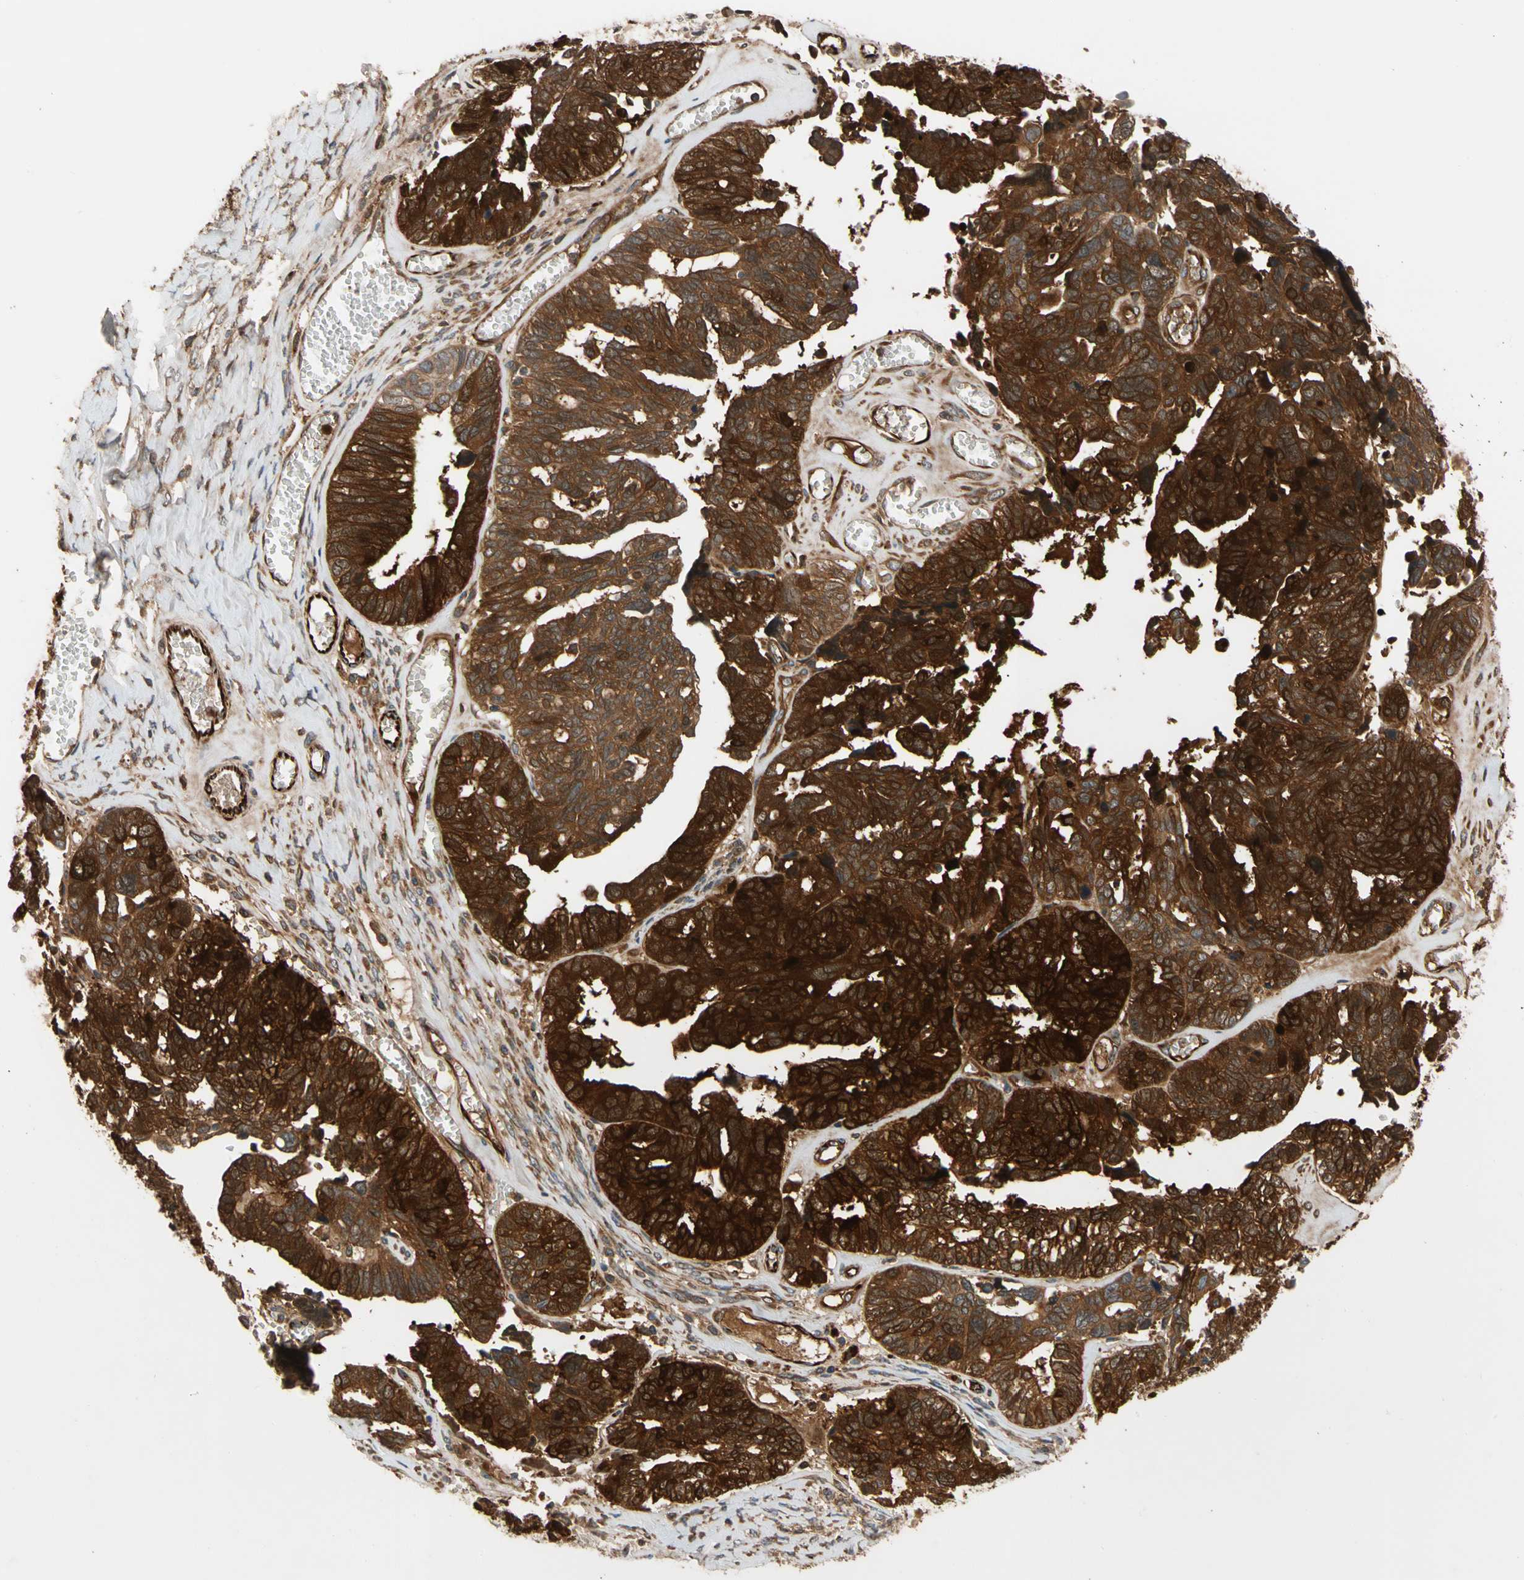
{"staining": {"intensity": "strong", "quantity": ">75%", "location": "cytoplasmic/membranous"}, "tissue": "ovarian cancer", "cell_type": "Tumor cells", "image_type": "cancer", "snomed": [{"axis": "morphology", "description": "Cystadenocarcinoma, serous, NOS"}, {"axis": "topography", "description": "Ovary"}], "caption": "Approximately >75% of tumor cells in ovarian serous cystadenocarcinoma show strong cytoplasmic/membranous protein staining as visualized by brown immunohistochemical staining.", "gene": "FGD6", "patient": {"sex": "female", "age": 79}}